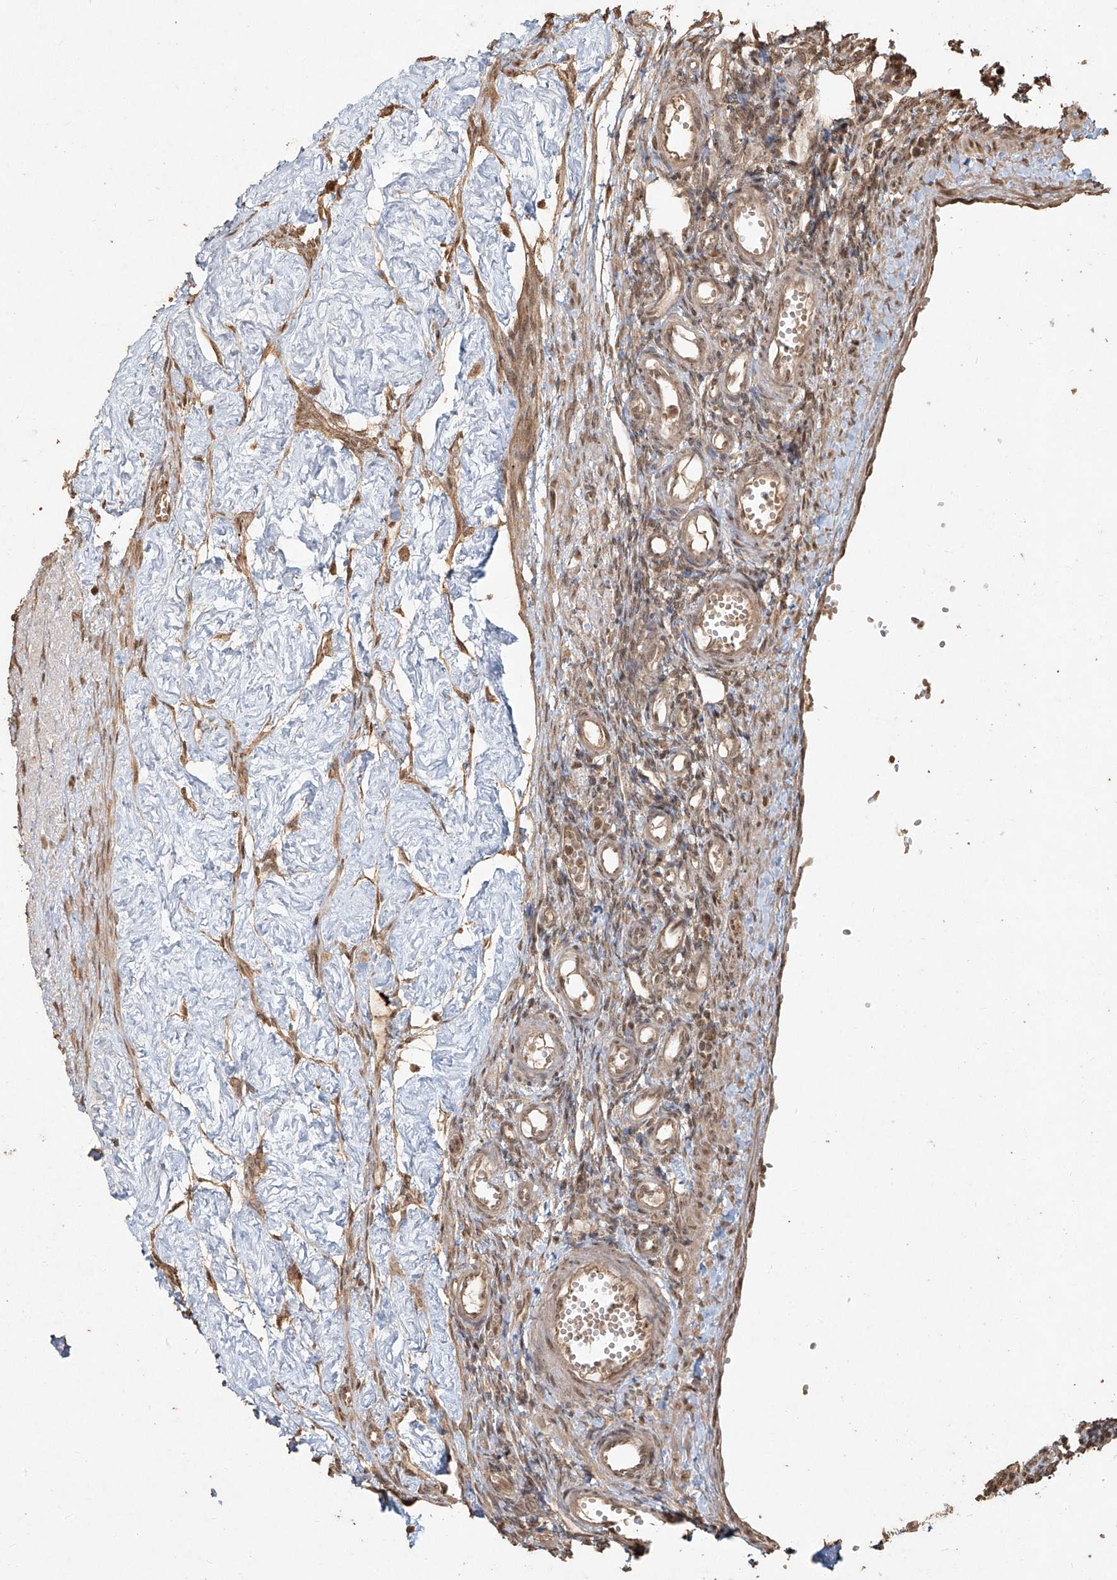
{"staining": {"intensity": "moderate", "quantity": "25%-75%", "location": "nuclear"}, "tissue": "ovary", "cell_type": "Ovarian stroma cells", "image_type": "normal", "snomed": [{"axis": "morphology", "description": "Normal tissue, NOS"}, {"axis": "morphology", "description": "Cyst, NOS"}, {"axis": "topography", "description": "Ovary"}], "caption": "Protein staining demonstrates moderate nuclear positivity in approximately 25%-75% of ovarian stroma cells in normal ovary.", "gene": "UBE2K", "patient": {"sex": "female", "age": 33}}